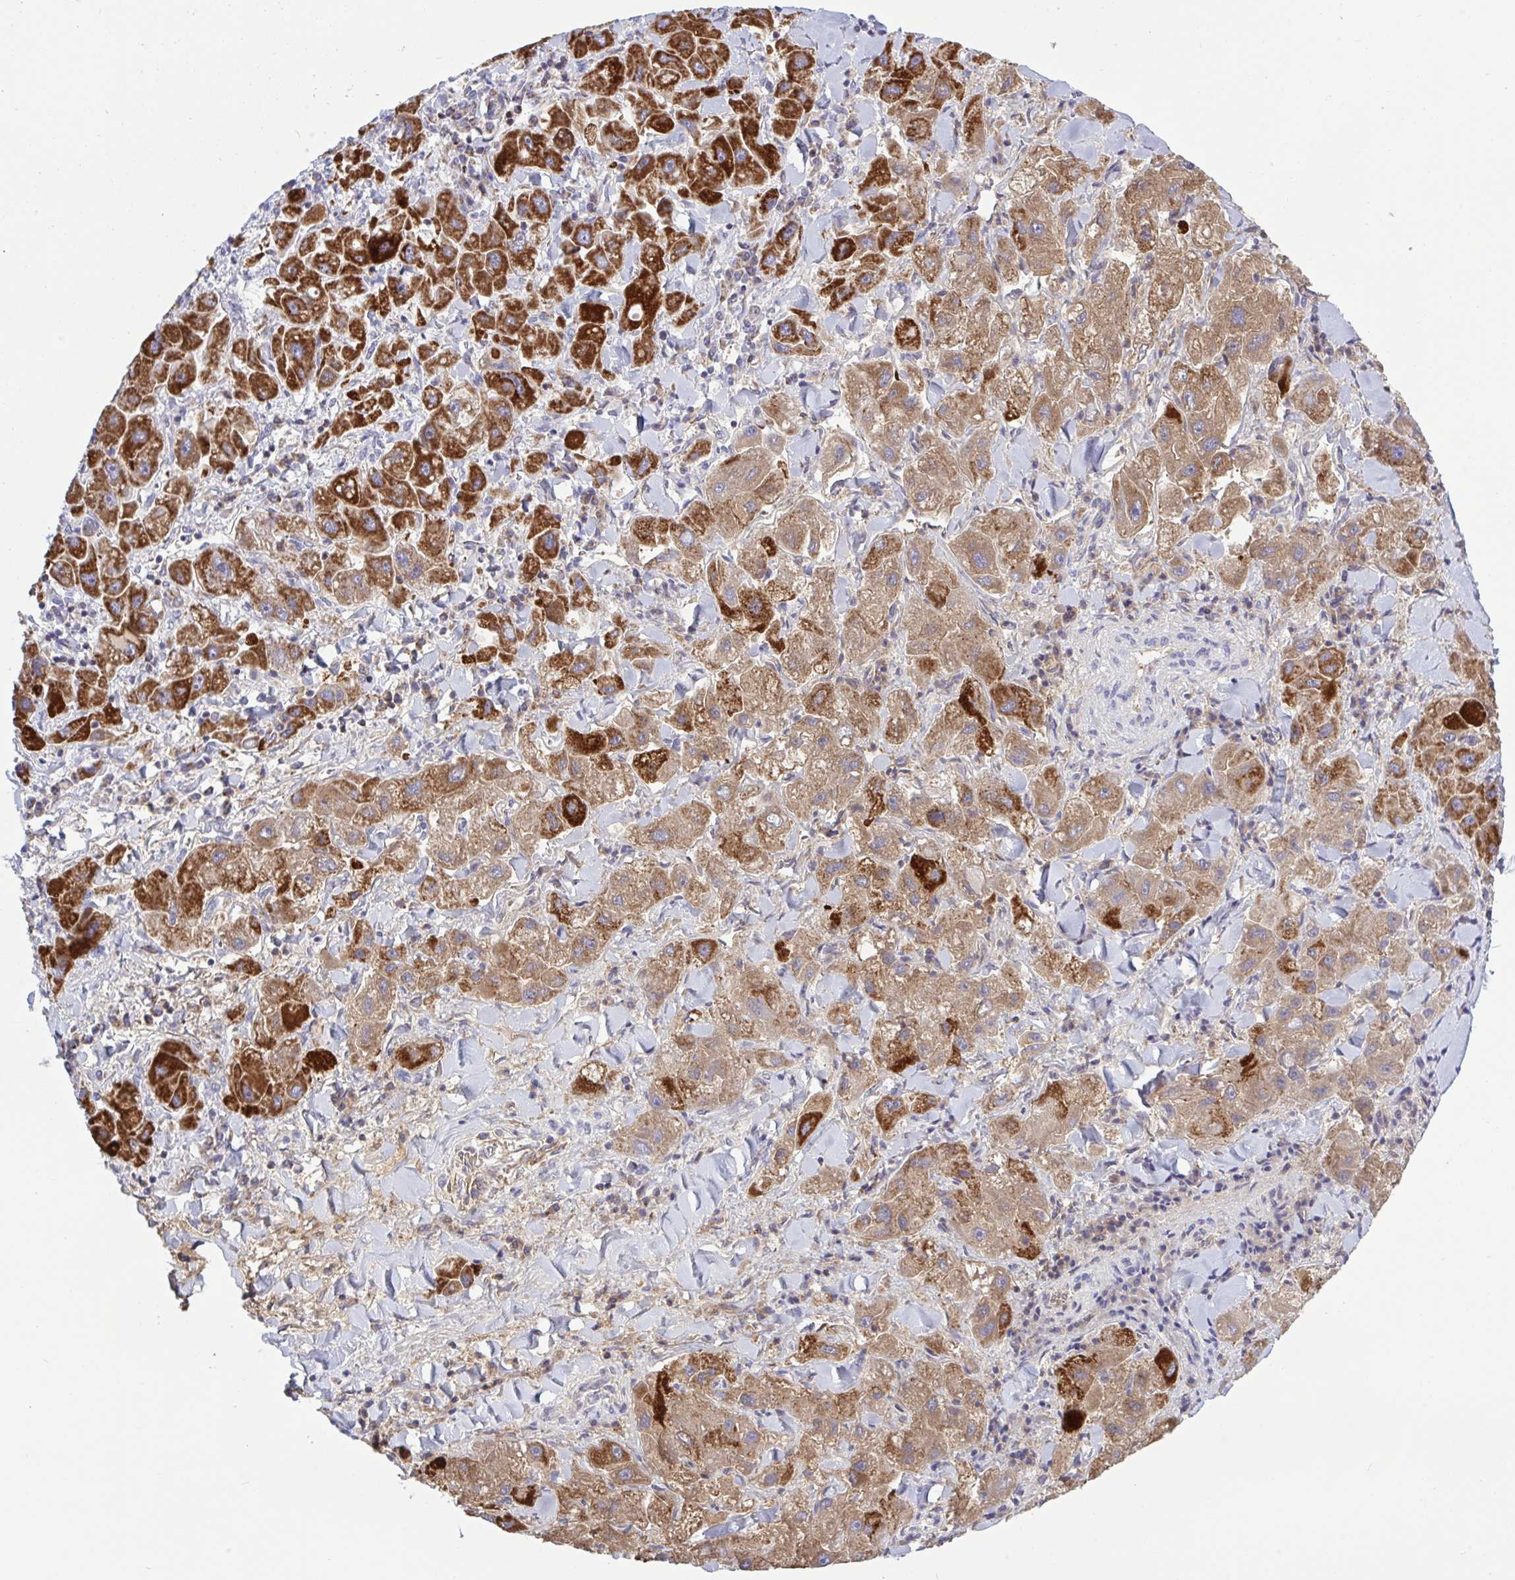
{"staining": {"intensity": "strong", "quantity": ">75%", "location": "cytoplasmic/membranous"}, "tissue": "liver cancer", "cell_type": "Tumor cells", "image_type": "cancer", "snomed": [{"axis": "morphology", "description": "Carcinoma, Hepatocellular, NOS"}, {"axis": "topography", "description": "Liver"}], "caption": "A high-resolution photomicrograph shows immunohistochemistry staining of liver cancer, which exhibits strong cytoplasmic/membranous expression in approximately >75% of tumor cells.", "gene": "HSPE1", "patient": {"sex": "male", "age": 24}}